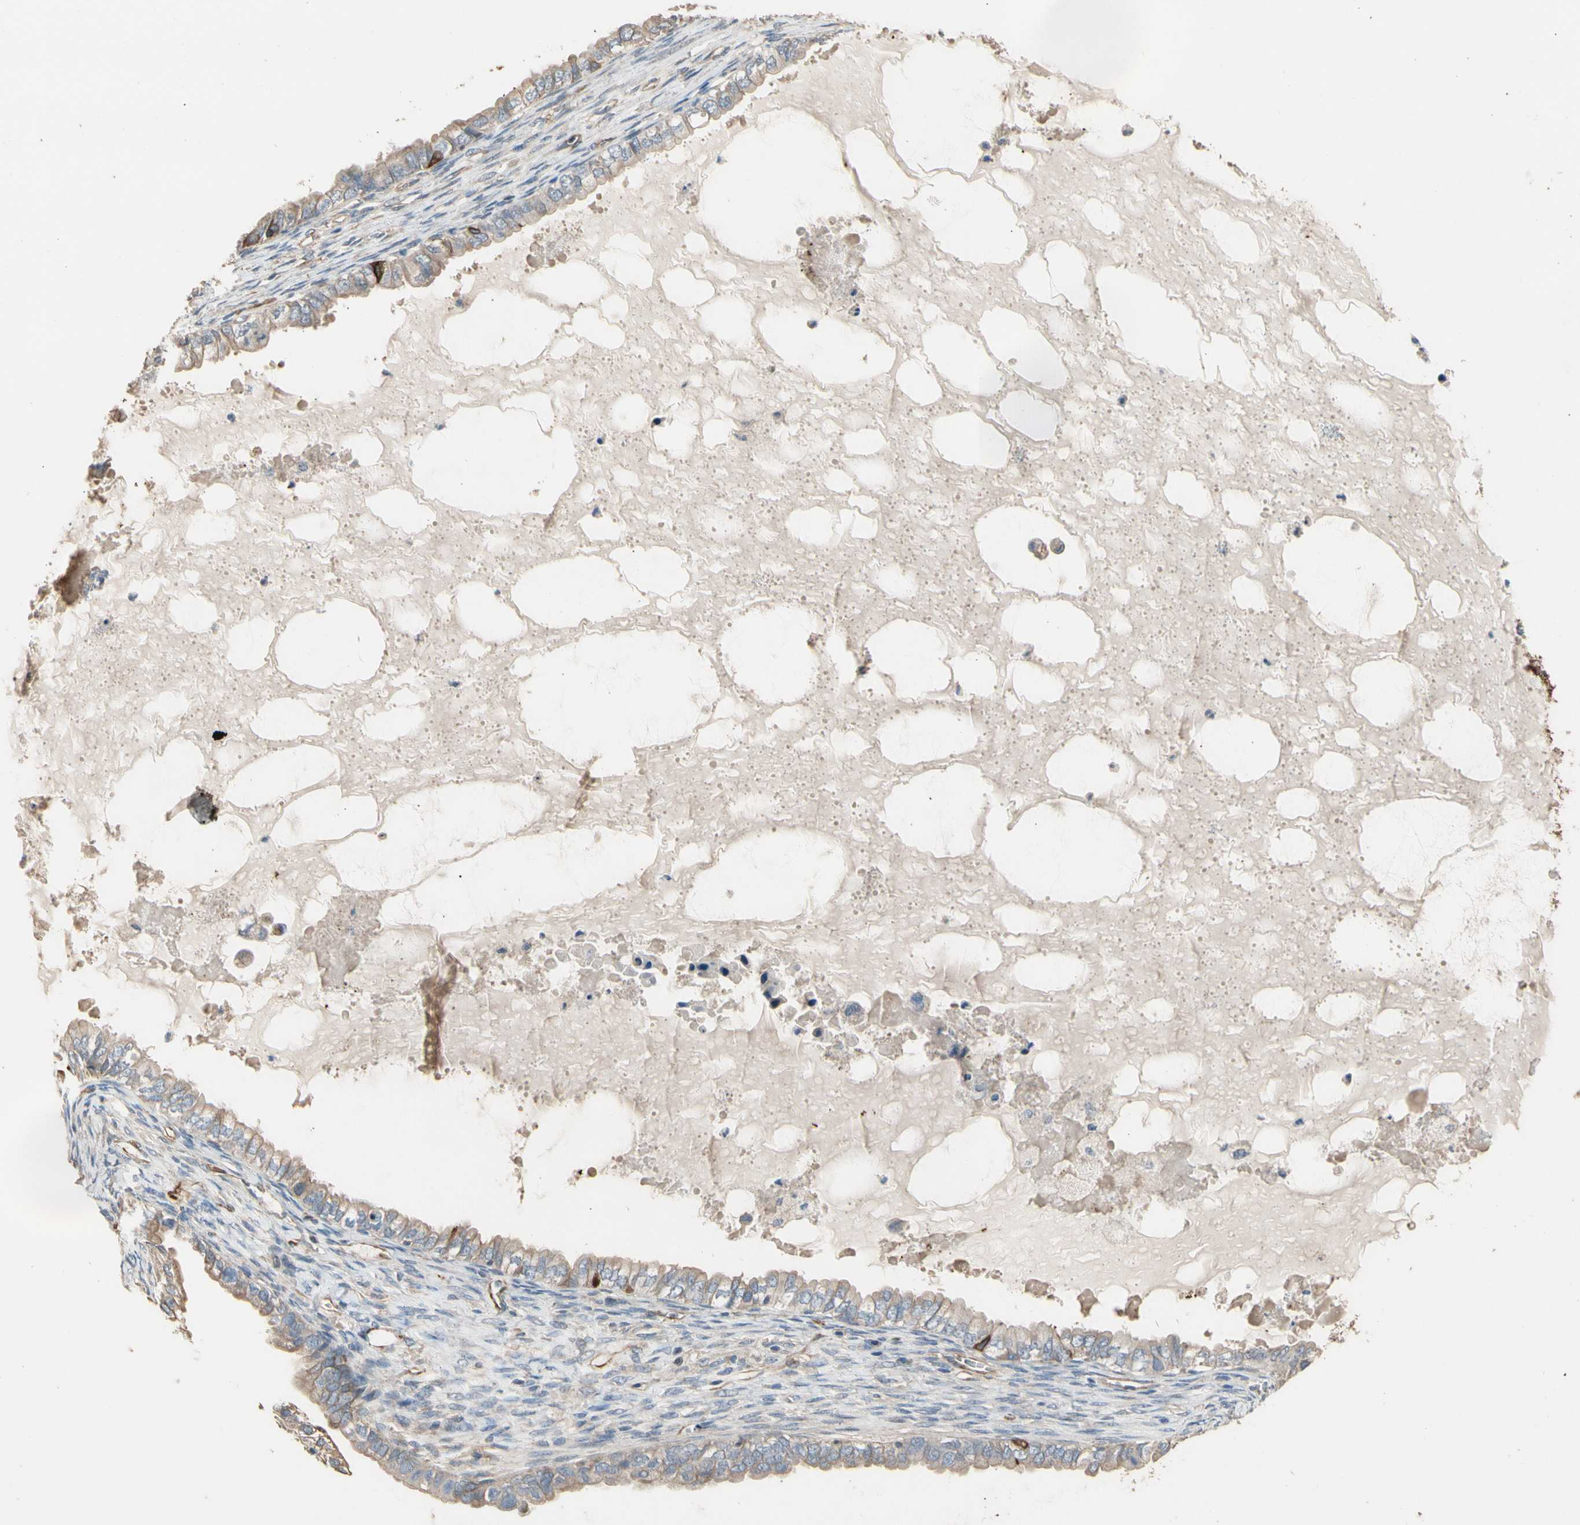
{"staining": {"intensity": "weak", "quantity": ">75%", "location": "cytoplasmic/membranous"}, "tissue": "ovarian cancer", "cell_type": "Tumor cells", "image_type": "cancer", "snomed": [{"axis": "morphology", "description": "Cystadenocarcinoma, mucinous, NOS"}, {"axis": "topography", "description": "Ovary"}], "caption": "IHC (DAB) staining of human ovarian cancer displays weak cytoplasmic/membranous protein expression in approximately >75% of tumor cells.", "gene": "SUSD2", "patient": {"sex": "female", "age": 80}}